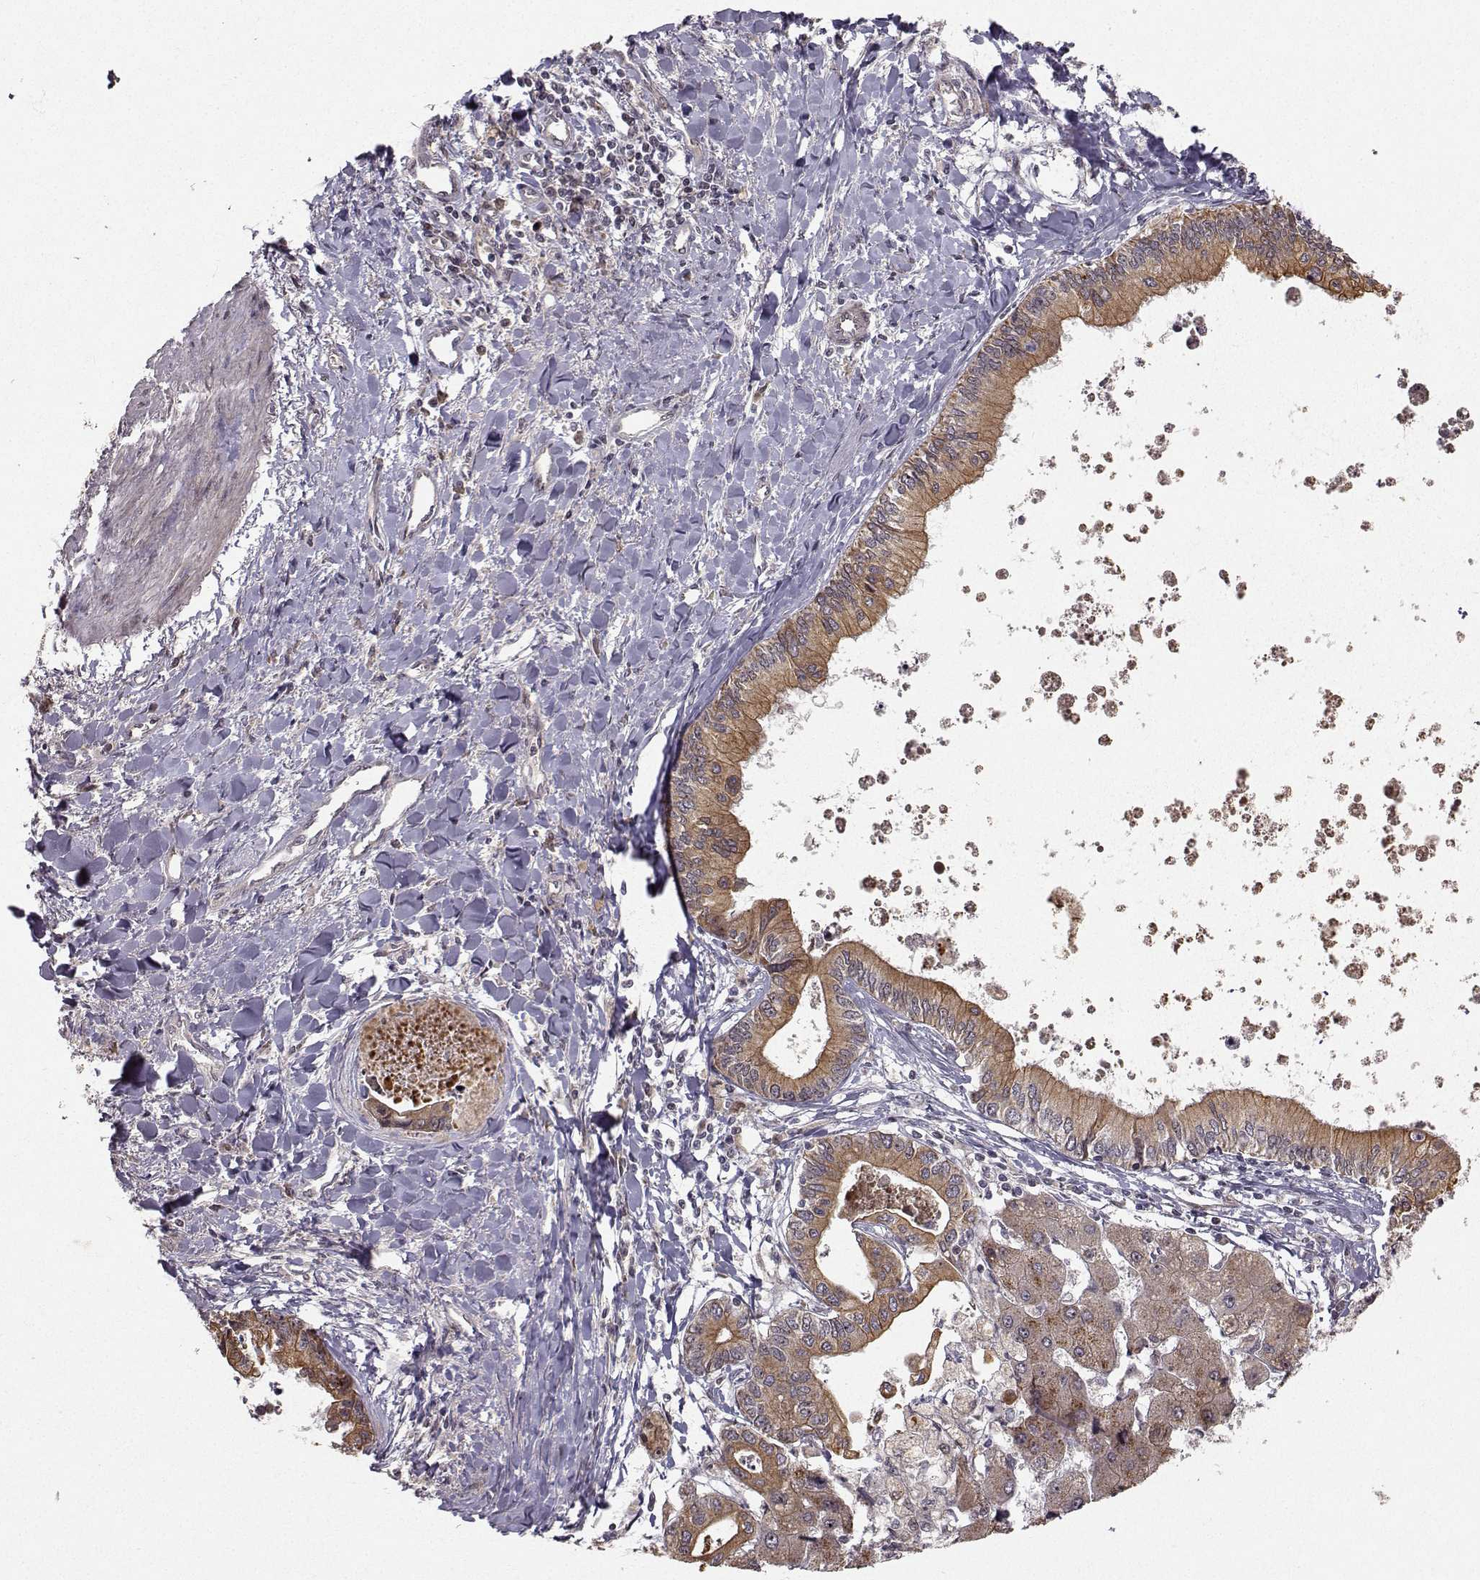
{"staining": {"intensity": "moderate", "quantity": ">75%", "location": "cytoplasmic/membranous"}, "tissue": "liver cancer", "cell_type": "Tumor cells", "image_type": "cancer", "snomed": [{"axis": "morphology", "description": "Cholangiocarcinoma"}, {"axis": "topography", "description": "Liver"}], "caption": "Human liver cancer (cholangiocarcinoma) stained with a brown dye displays moderate cytoplasmic/membranous positive staining in approximately >75% of tumor cells.", "gene": "APC", "patient": {"sex": "male", "age": 66}}